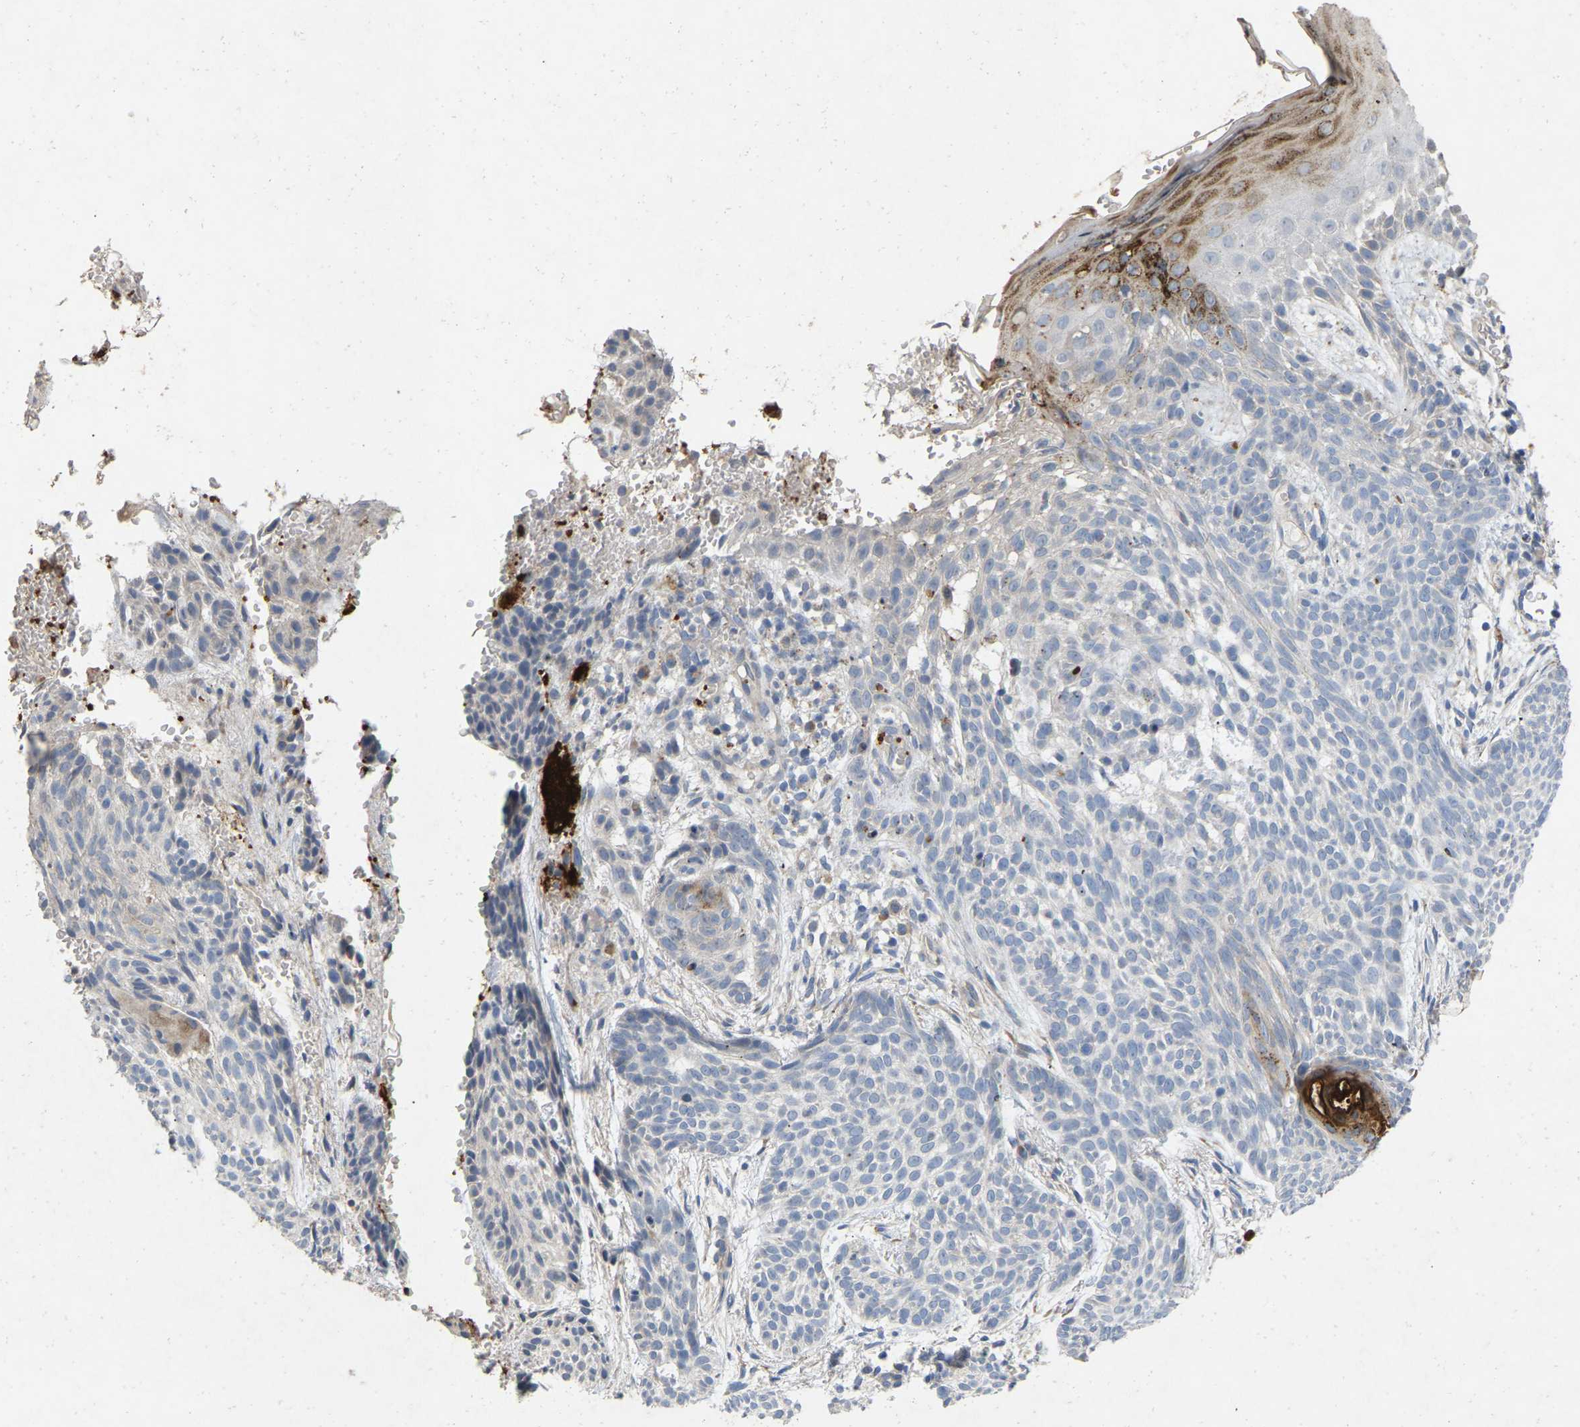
{"staining": {"intensity": "negative", "quantity": "none", "location": "none"}, "tissue": "skin cancer", "cell_type": "Tumor cells", "image_type": "cancer", "snomed": [{"axis": "morphology", "description": "Basal cell carcinoma"}, {"axis": "topography", "description": "Skin"}], "caption": "The photomicrograph demonstrates no staining of tumor cells in skin cancer.", "gene": "RHEB", "patient": {"sex": "female", "age": 59}}